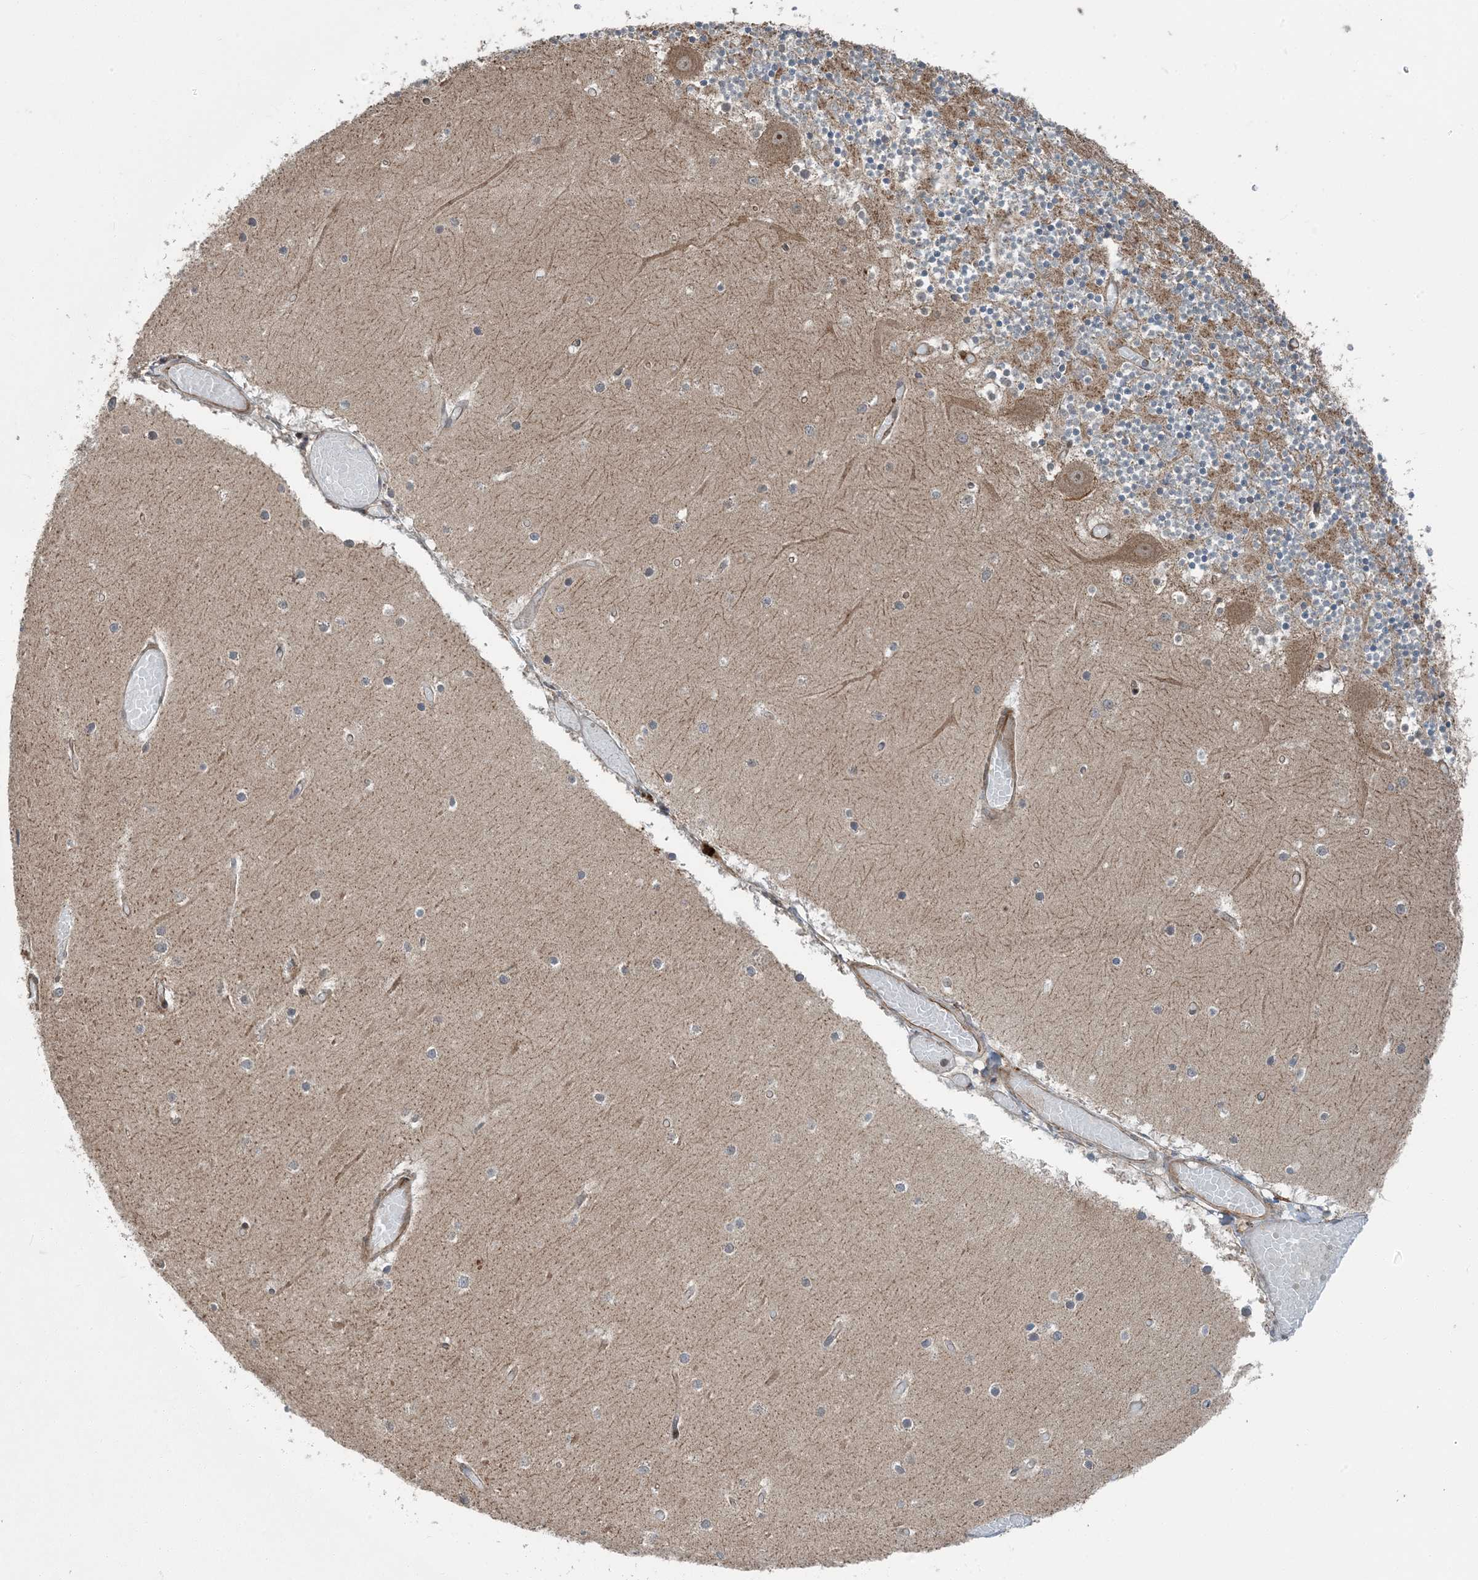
{"staining": {"intensity": "moderate", "quantity": ">75%", "location": "cytoplasmic/membranous"}, "tissue": "cerebellum", "cell_type": "Cells in granular layer", "image_type": "normal", "snomed": [{"axis": "morphology", "description": "Normal tissue, NOS"}, {"axis": "topography", "description": "Cerebellum"}], "caption": "This is a photomicrograph of immunohistochemistry (IHC) staining of benign cerebellum, which shows moderate expression in the cytoplasmic/membranous of cells in granular layer.", "gene": "EDEM2", "patient": {"sex": "female", "age": 28}}